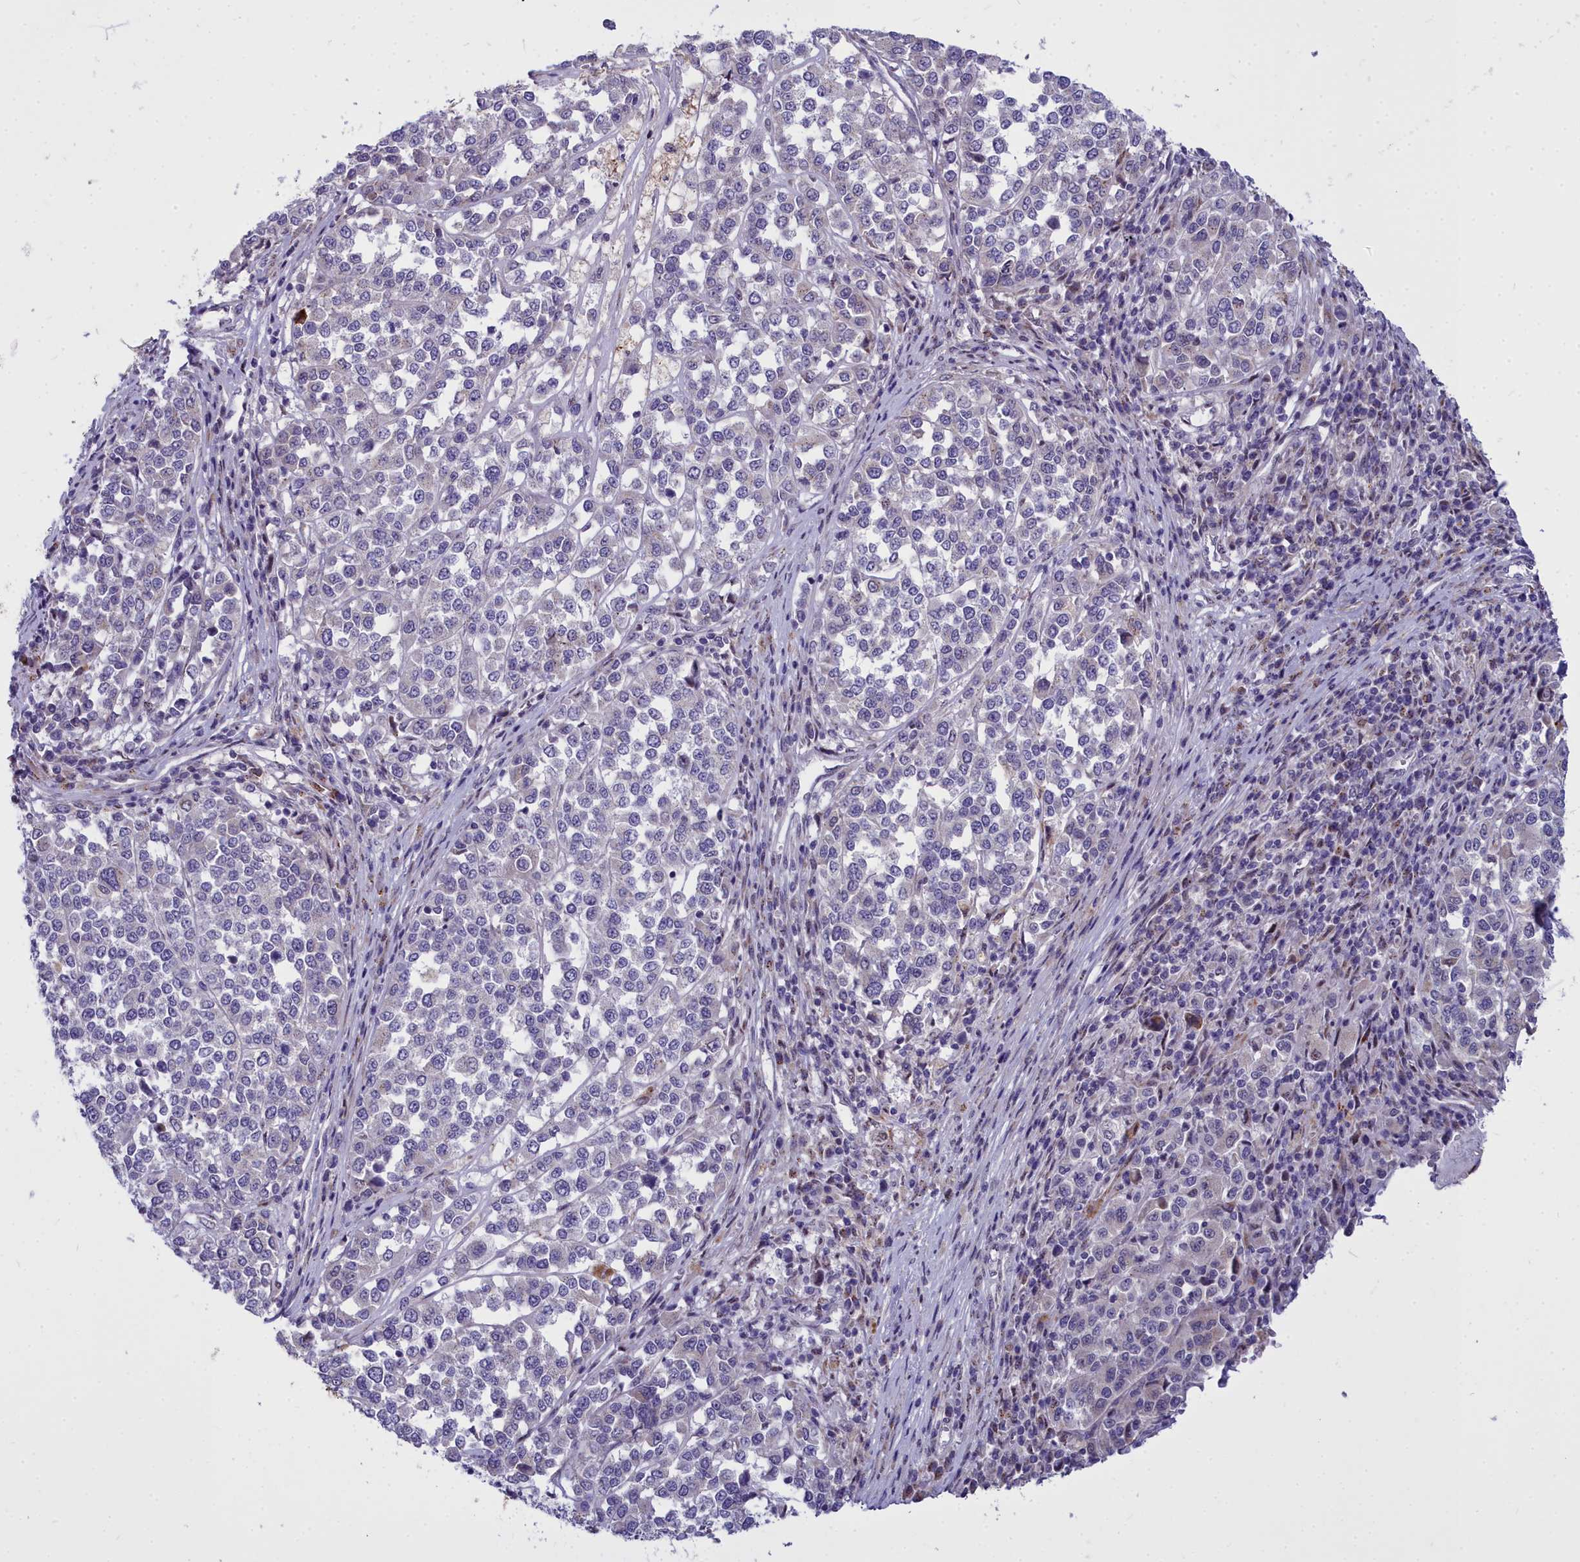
{"staining": {"intensity": "negative", "quantity": "none", "location": "none"}, "tissue": "melanoma", "cell_type": "Tumor cells", "image_type": "cancer", "snomed": [{"axis": "morphology", "description": "Malignant melanoma, Metastatic site"}, {"axis": "topography", "description": "Lymph node"}], "caption": "Tumor cells show no significant protein staining in melanoma.", "gene": "WDPCP", "patient": {"sex": "male", "age": 44}}